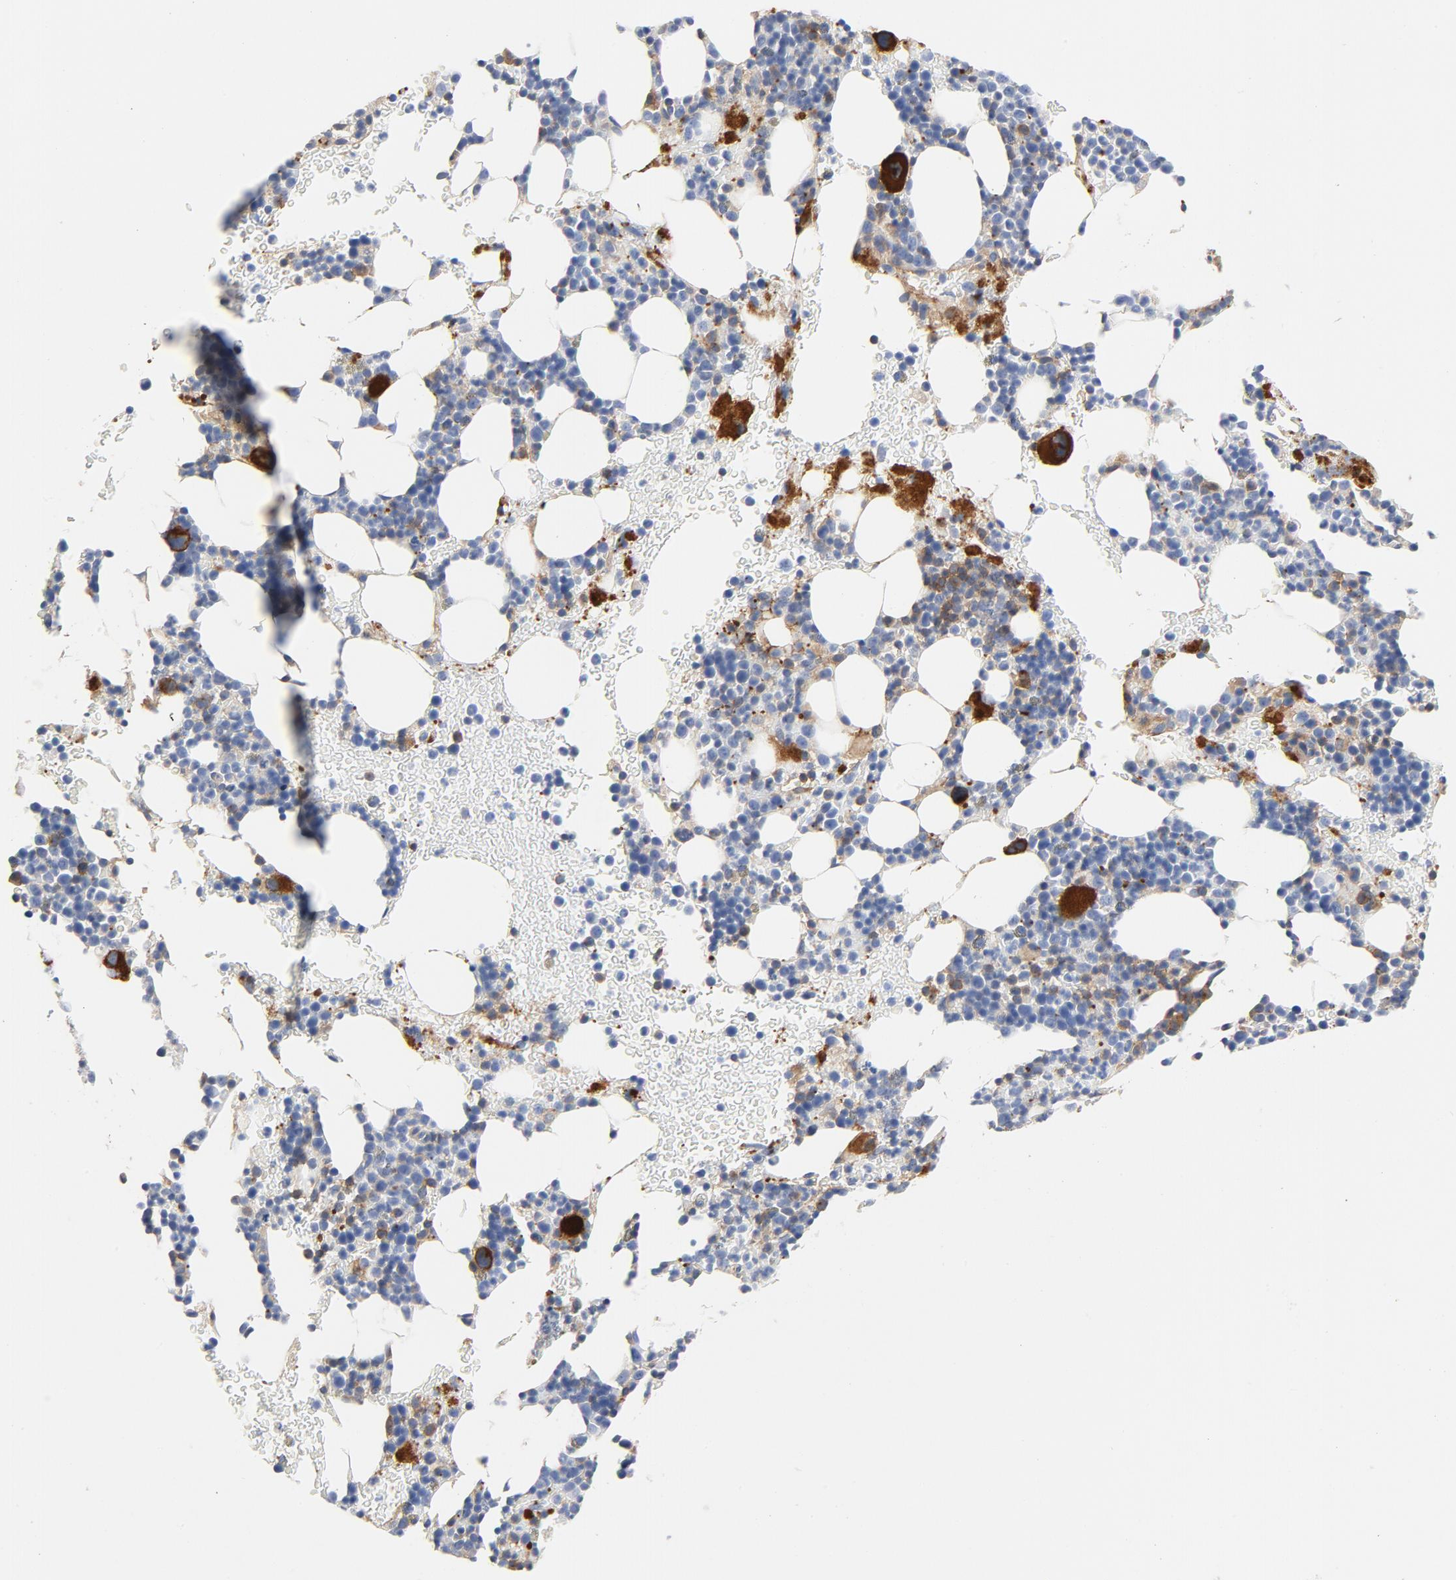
{"staining": {"intensity": "strong", "quantity": "<25%", "location": "cytoplasmic/membranous"}, "tissue": "bone marrow", "cell_type": "Hematopoietic cells", "image_type": "normal", "snomed": [{"axis": "morphology", "description": "Normal tissue, NOS"}, {"axis": "topography", "description": "Bone marrow"}], "caption": "Hematopoietic cells reveal strong cytoplasmic/membranous expression in approximately <25% of cells in benign bone marrow. (DAB IHC, brown staining for protein, blue staining for nuclei).", "gene": "SRC", "patient": {"sex": "male", "age": 17}}